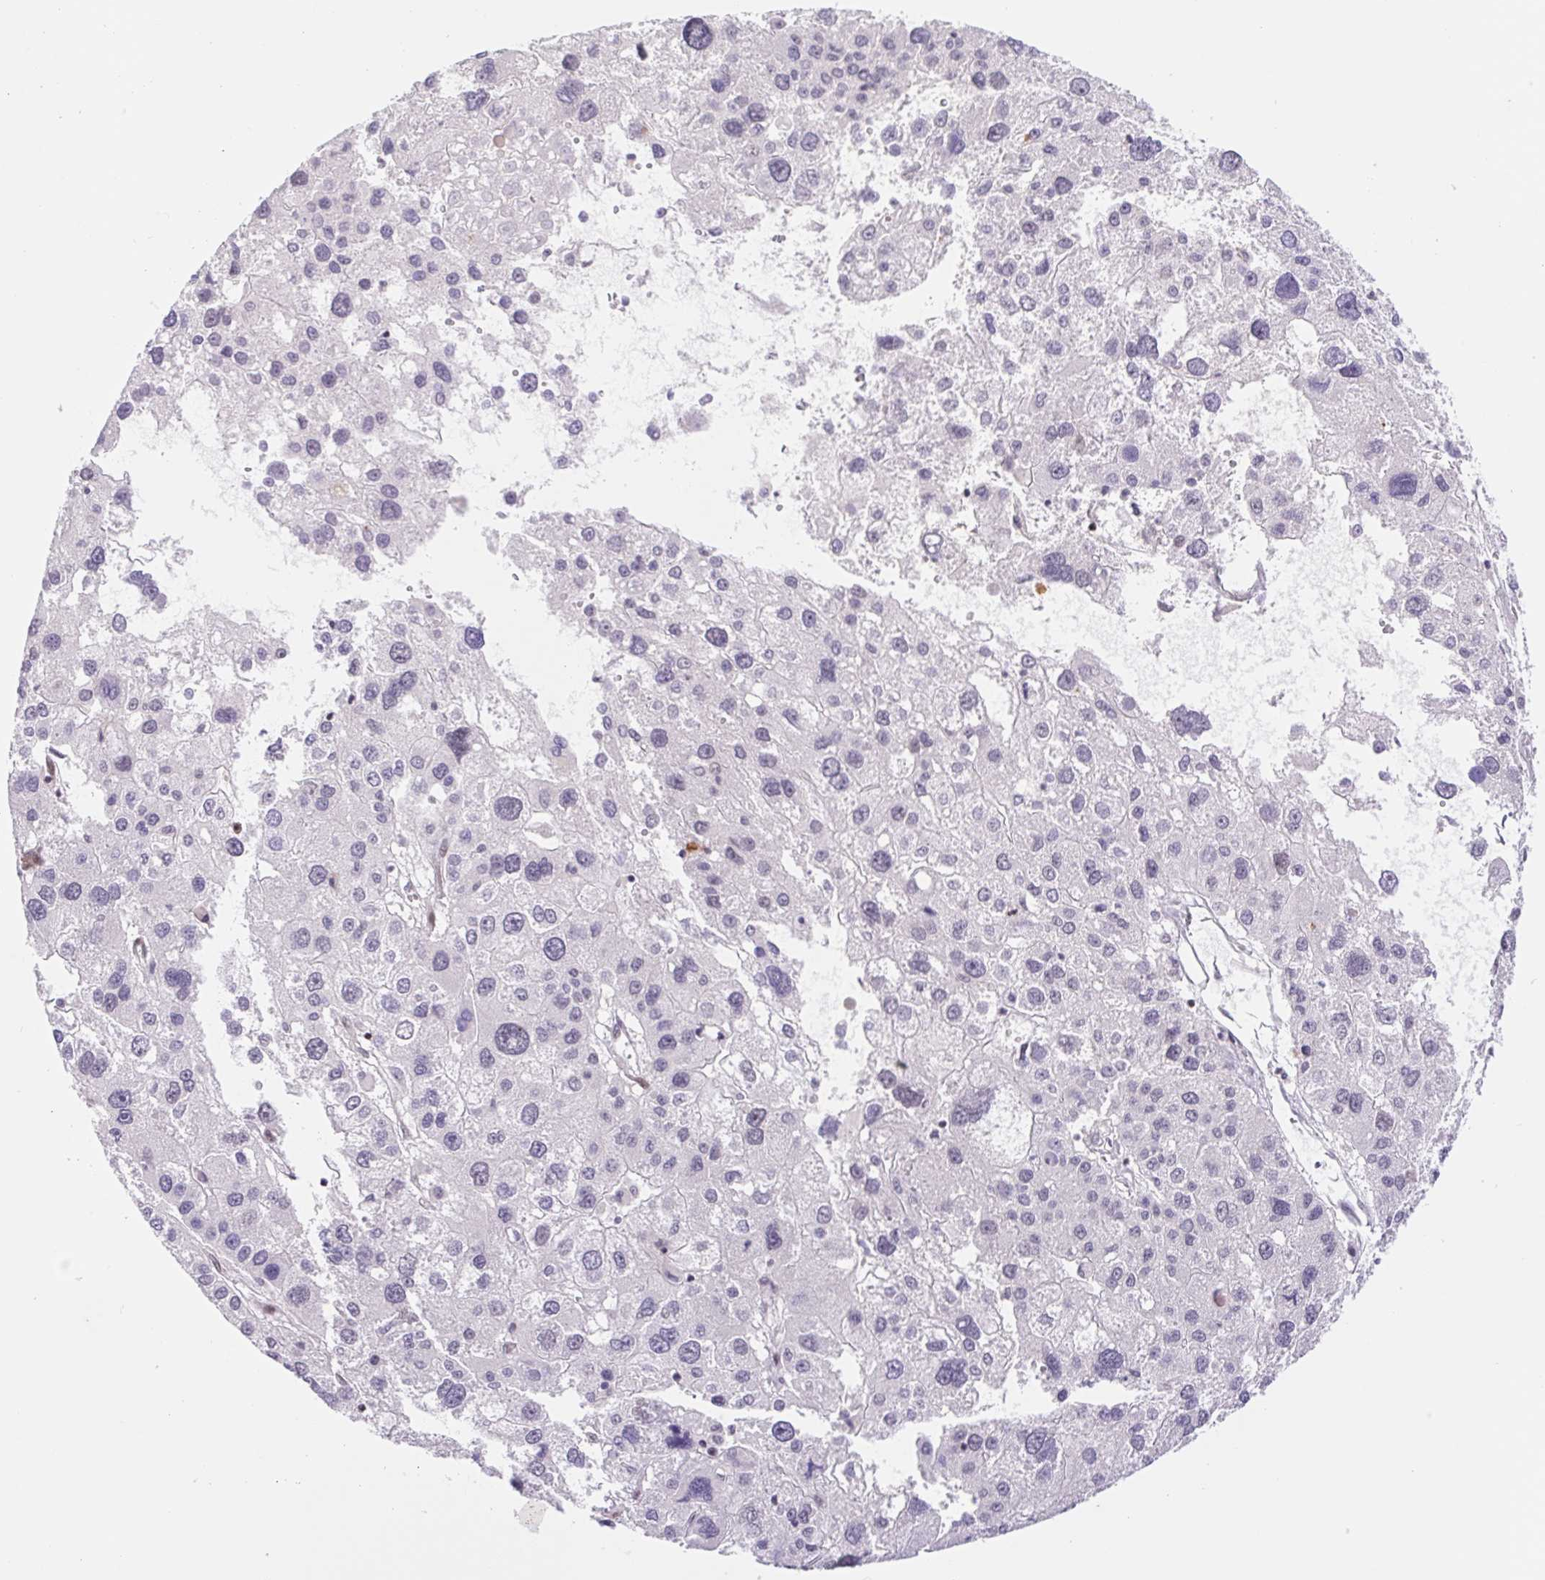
{"staining": {"intensity": "negative", "quantity": "none", "location": "none"}, "tissue": "liver cancer", "cell_type": "Tumor cells", "image_type": "cancer", "snomed": [{"axis": "morphology", "description": "Carcinoma, Hepatocellular, NOS"}, {"axis": "topography", "description": "Liver"}], "caption": "Photomicrograph shows no significant protein positivity in tumor cells of liver cancer (hepatocellular carcinoma).", "gene": "TRERF1", "patient": {"sex": "male", "age": 73}}